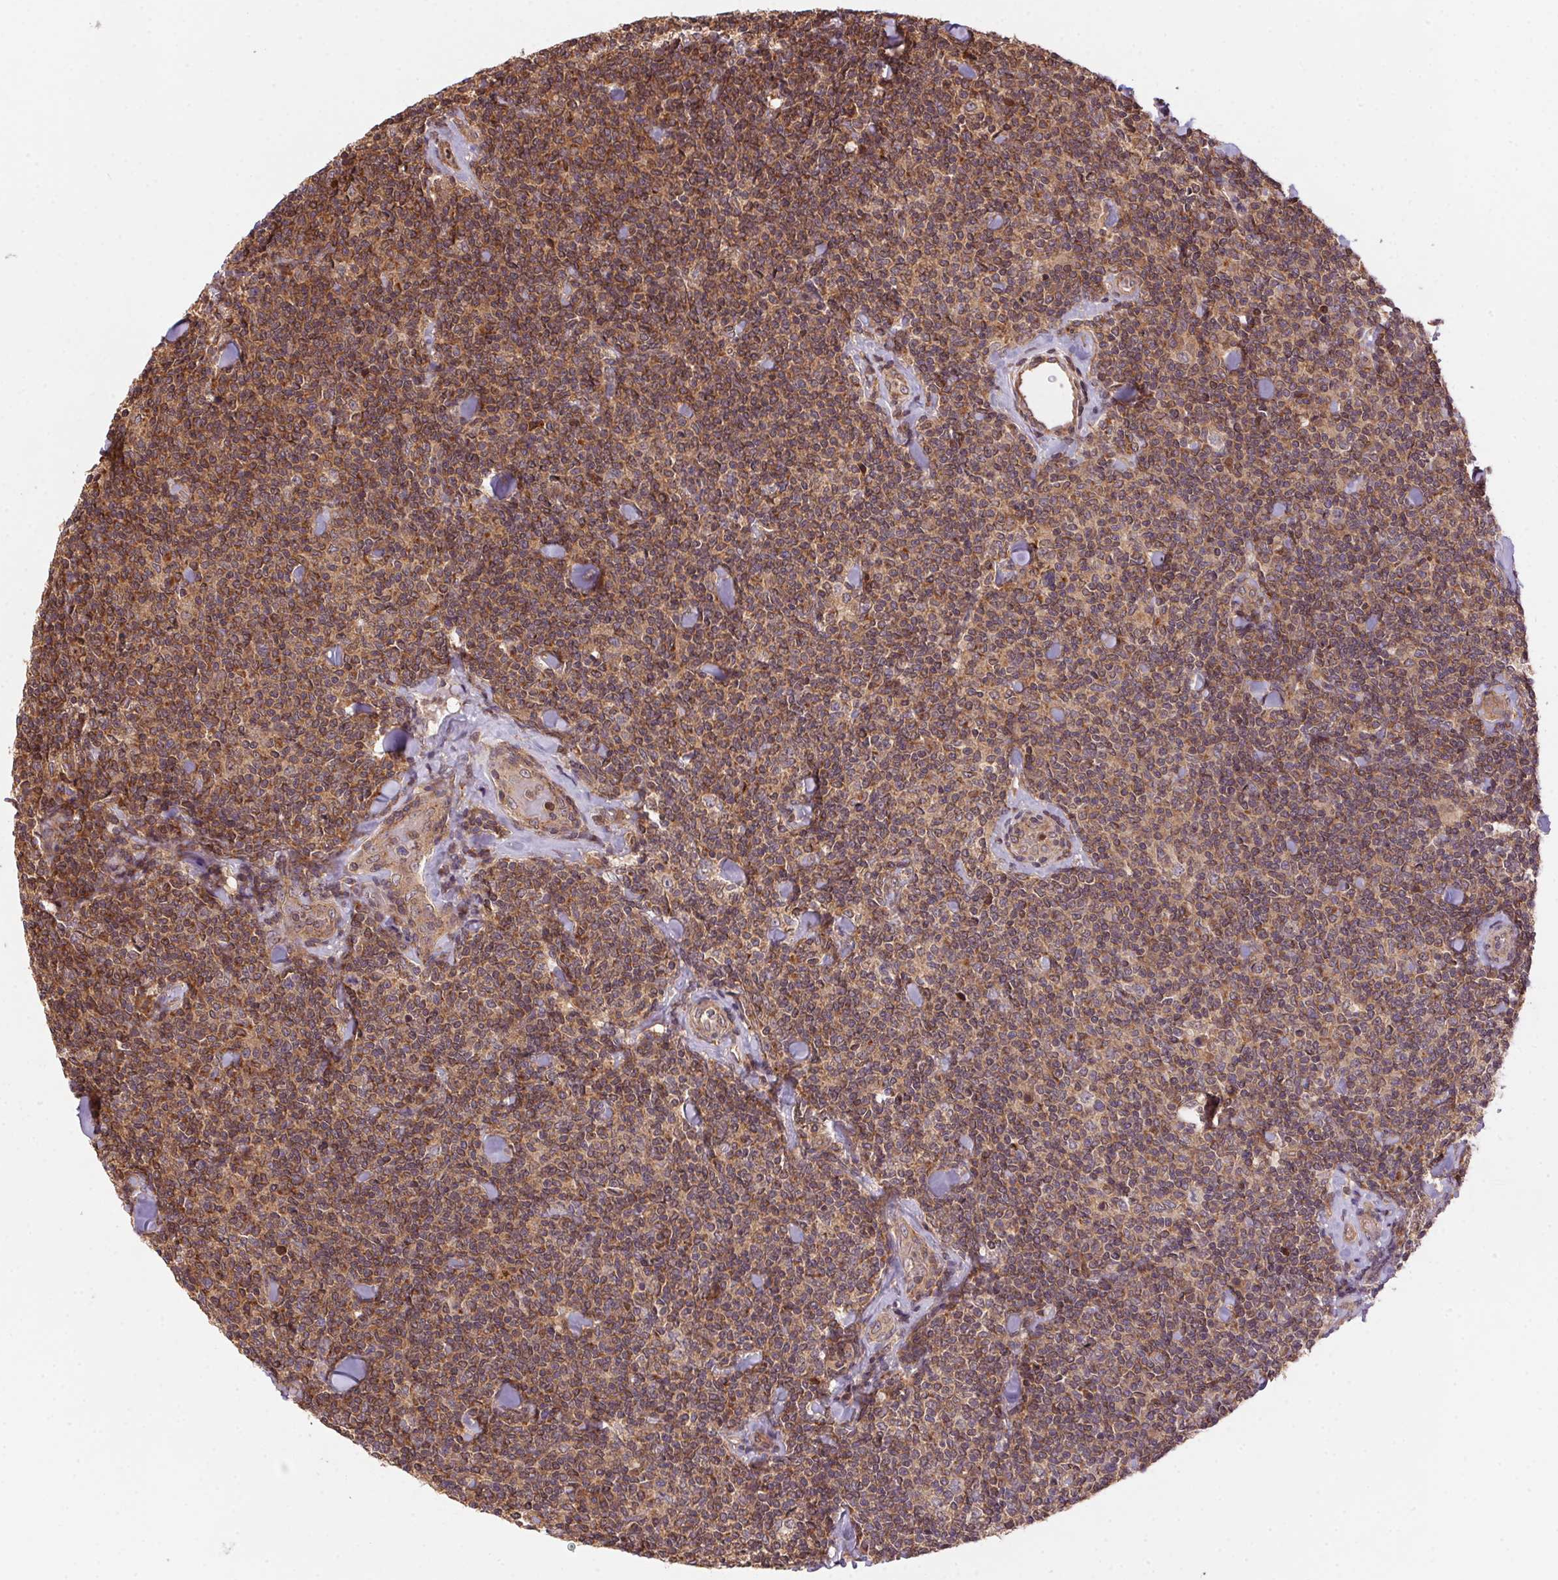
{"staining": {"intensity": "weak", "quantity": ">75%", "location": "cytoplasmic/membranous,nuclear"}, "tissue": "lymphoma", "cell_type": "Tumor cells", "image_type": "cancer", "snomed": [{"axis": "morphology", "description": "Malignant lymphoma, non-Hodgkin's type, Low grade"}, {"axis": "topography", "description": "Lymph node"}], "caption": "A brown stain highlights weak cytoplasmic/membranous and nuclear positivity of a protein in lymphoma tumor cells. (DAB (3,3'-diaminobenzidine) IHC with brightfield microscopy, high magnification).", "gene": "MEX3D", "patient": {"sex": "female", "age": 56}}